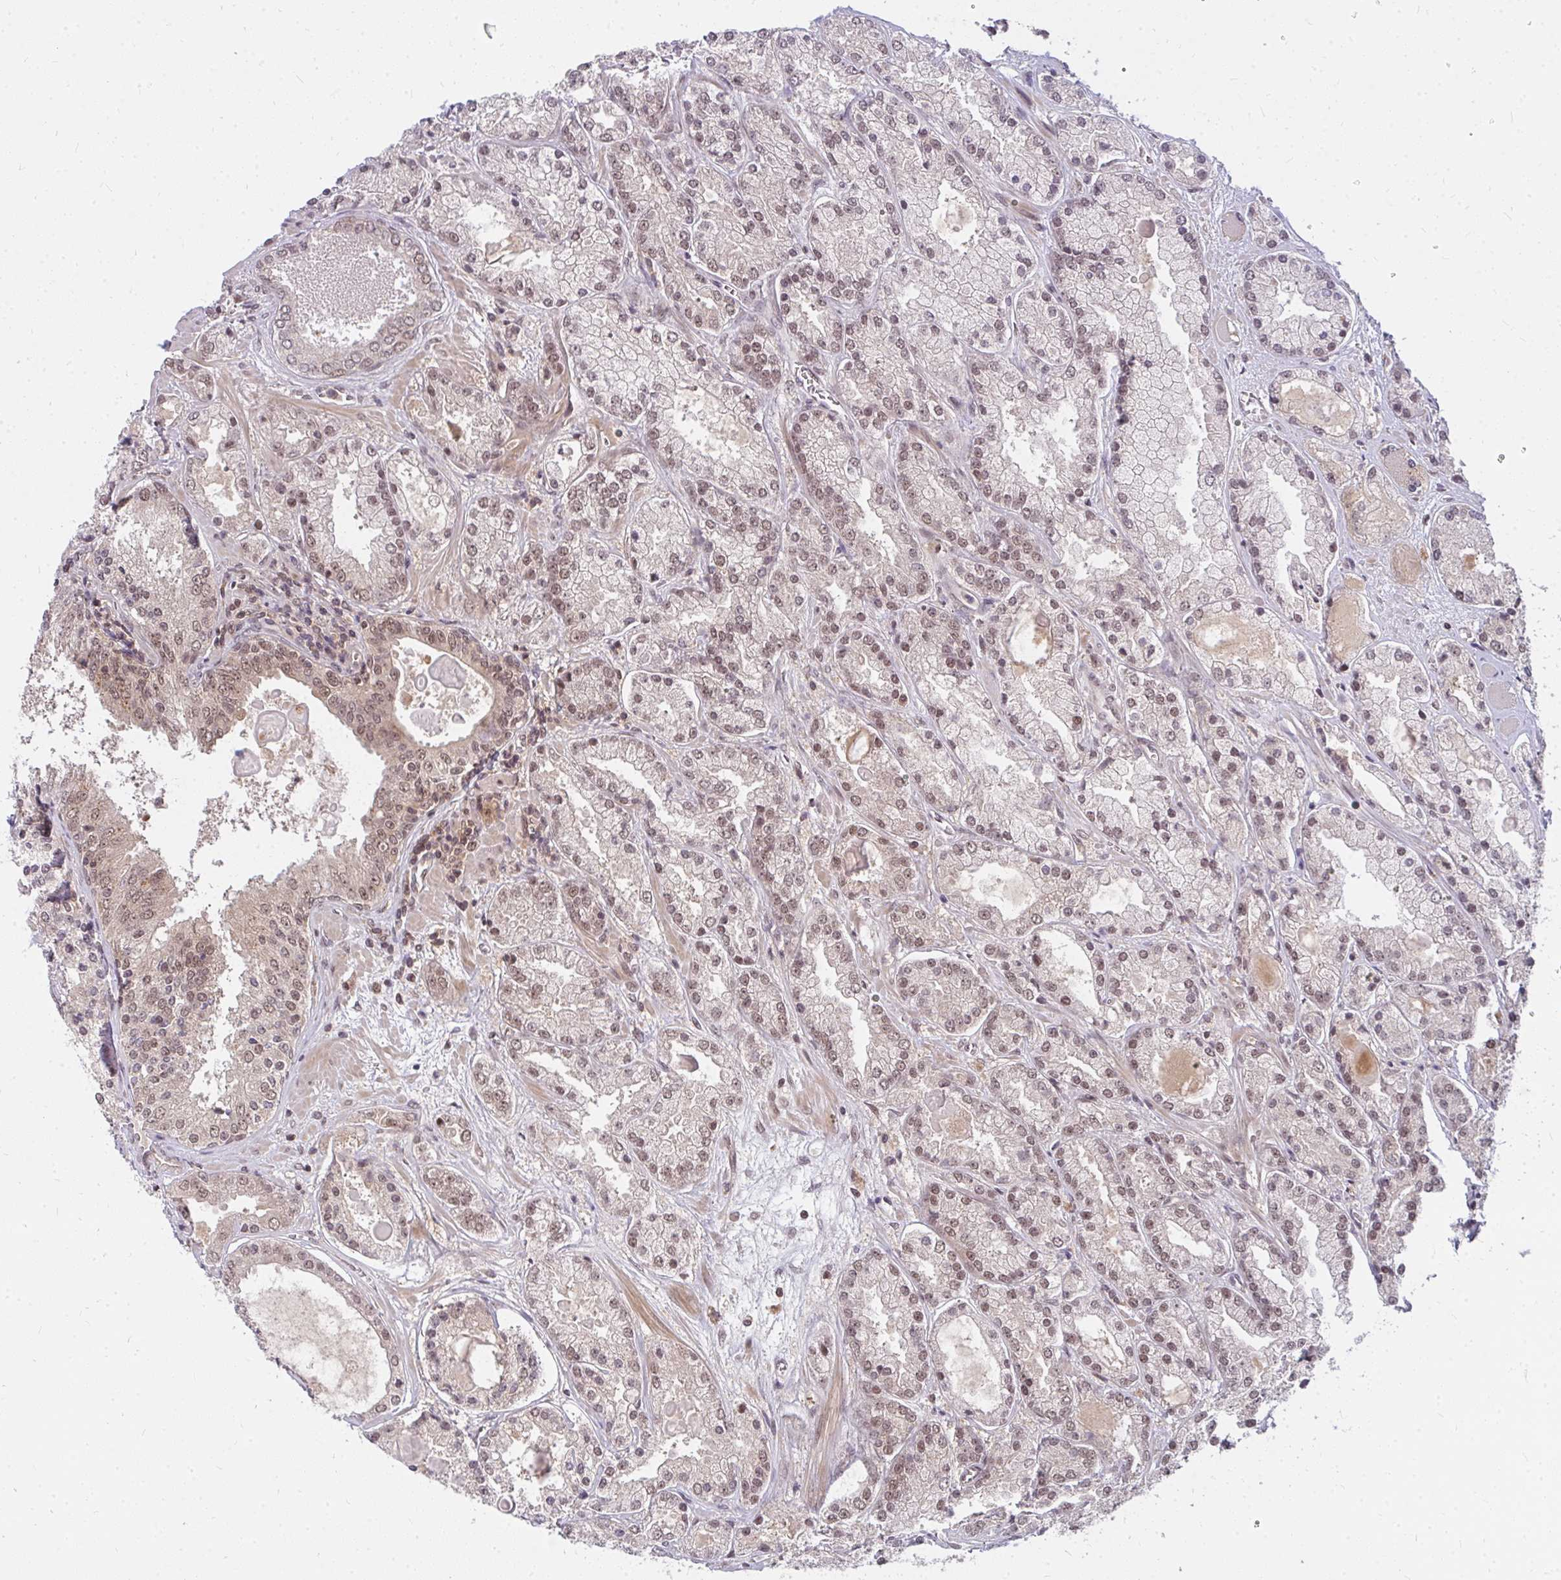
{"staining": {"intensity": "weak", "quantity": "25%-75%", "location": "nuclear"}, "tissue": "prostate cancer", "cell_type": "Tumor cells", "image_type": "cancer", "snomed": [{"axis": "morphology", "description": "Adenocarcinoma, High grade"}, {"axis": "topography", "description": "Prostate"}], "caption": "Immunohistochemical staining of adenocarcinoma (high-grade) (prostate) demonstrates weak nuclear protein positivity in about 25%-75% of tumor cells.", "gene": "GTF3C6", "patient": {"sex": "male", "age": 67}}